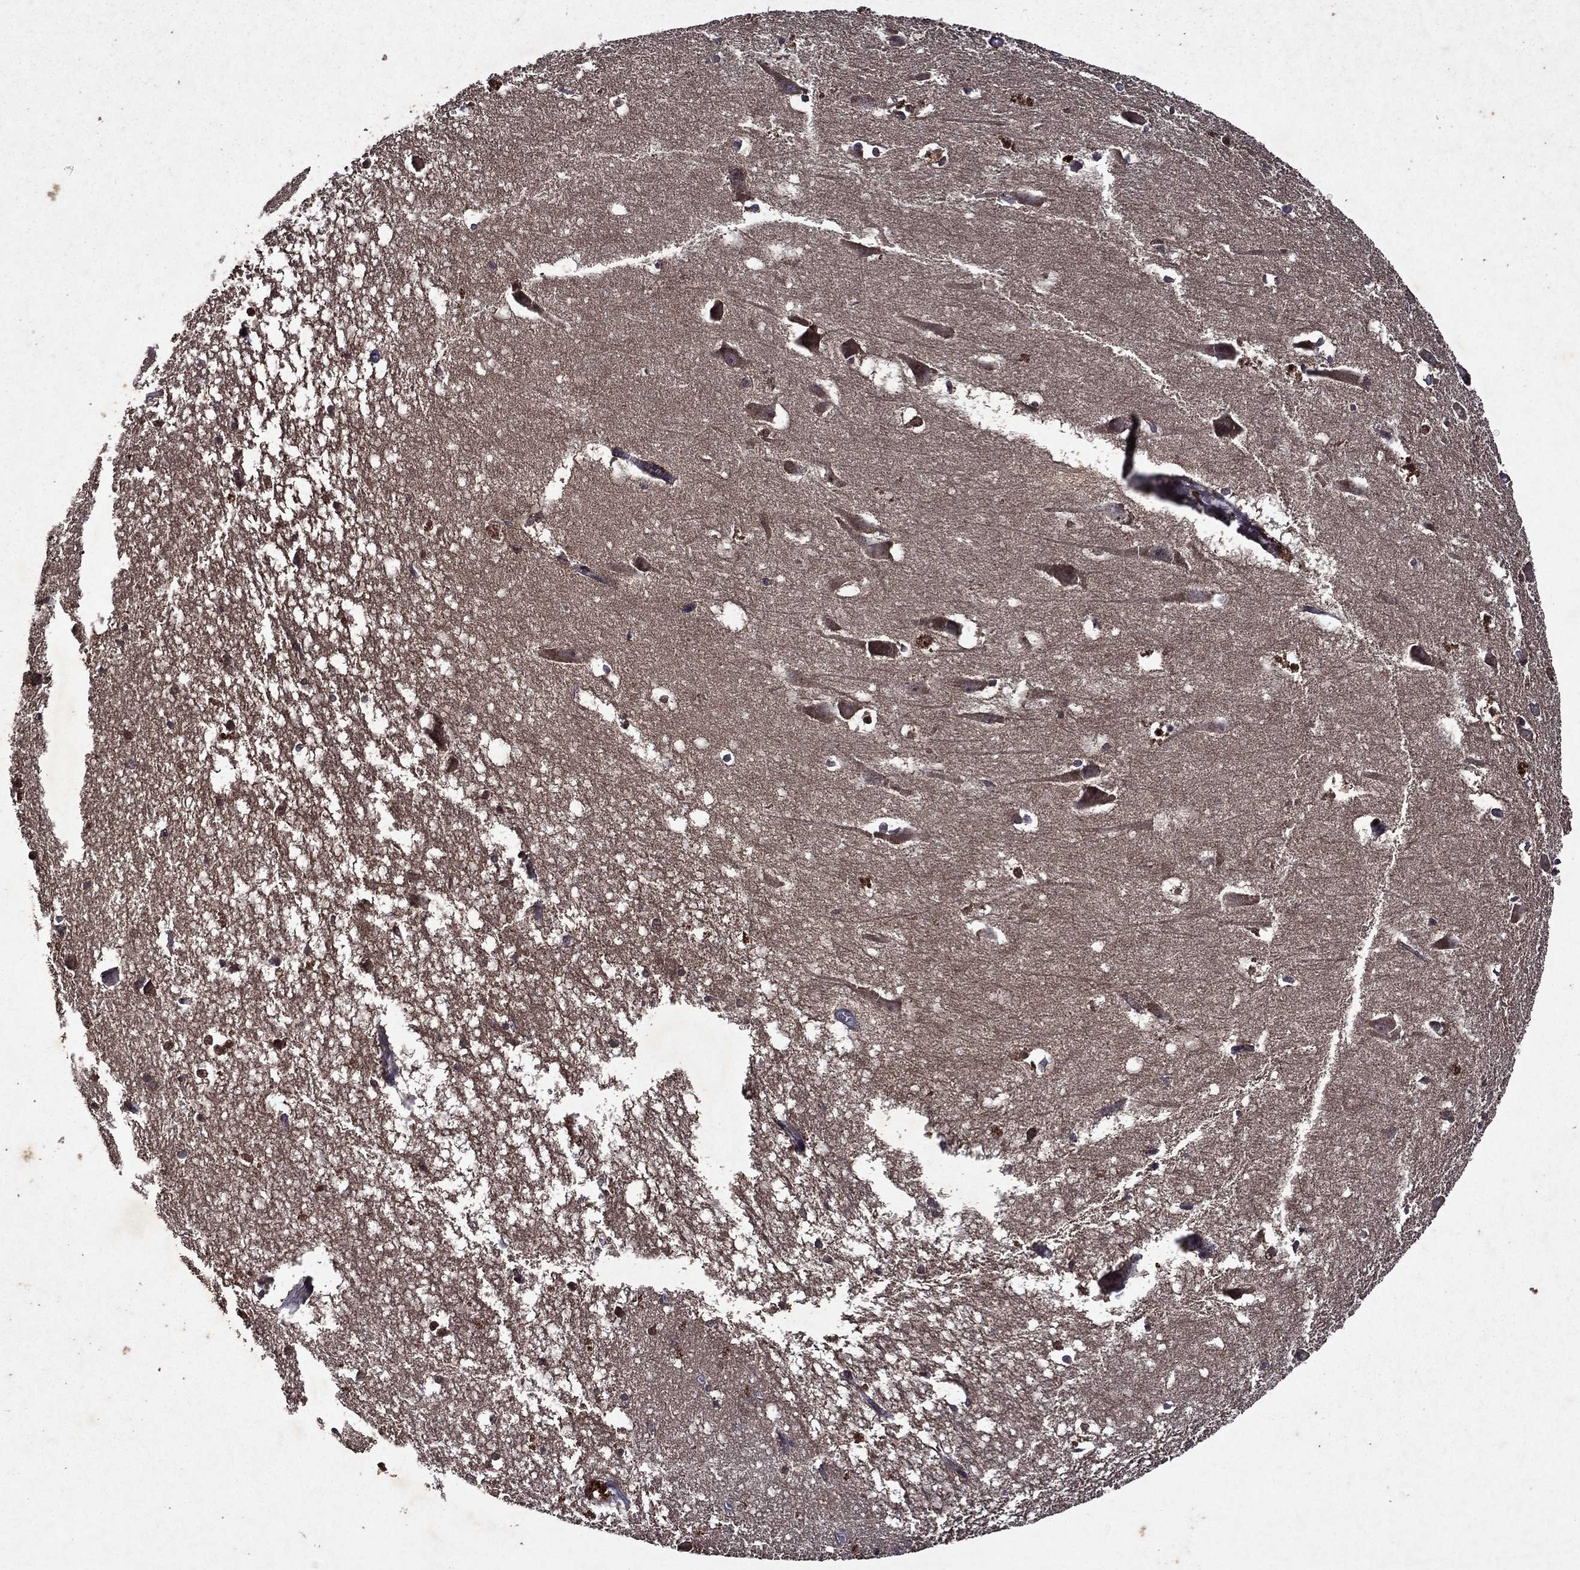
{"staining": {"intensity": "moderate", "quantity": "<25%", "location": "nuclear"}, "tissue": "hippocampus", "cell_type": "Glial cells", "image_type": "normal", "snomed": [{"axis": "morphology", "description": "Normal tissue, NOS"}, {"axis": "topography", "description": "Lateral ventricle wall"}, {"axis": "topography", "description": "Hippocampus"}], "caption": "A photomicrograph of human hippocampus stained for a protein reveals moderate nuclear brown staining in glial cells. The protein of interest is shown in brown color, while the nuclei are stained blue.", "gene": "EIF2B4", "patient": {"sex": "female", "age": 63}}